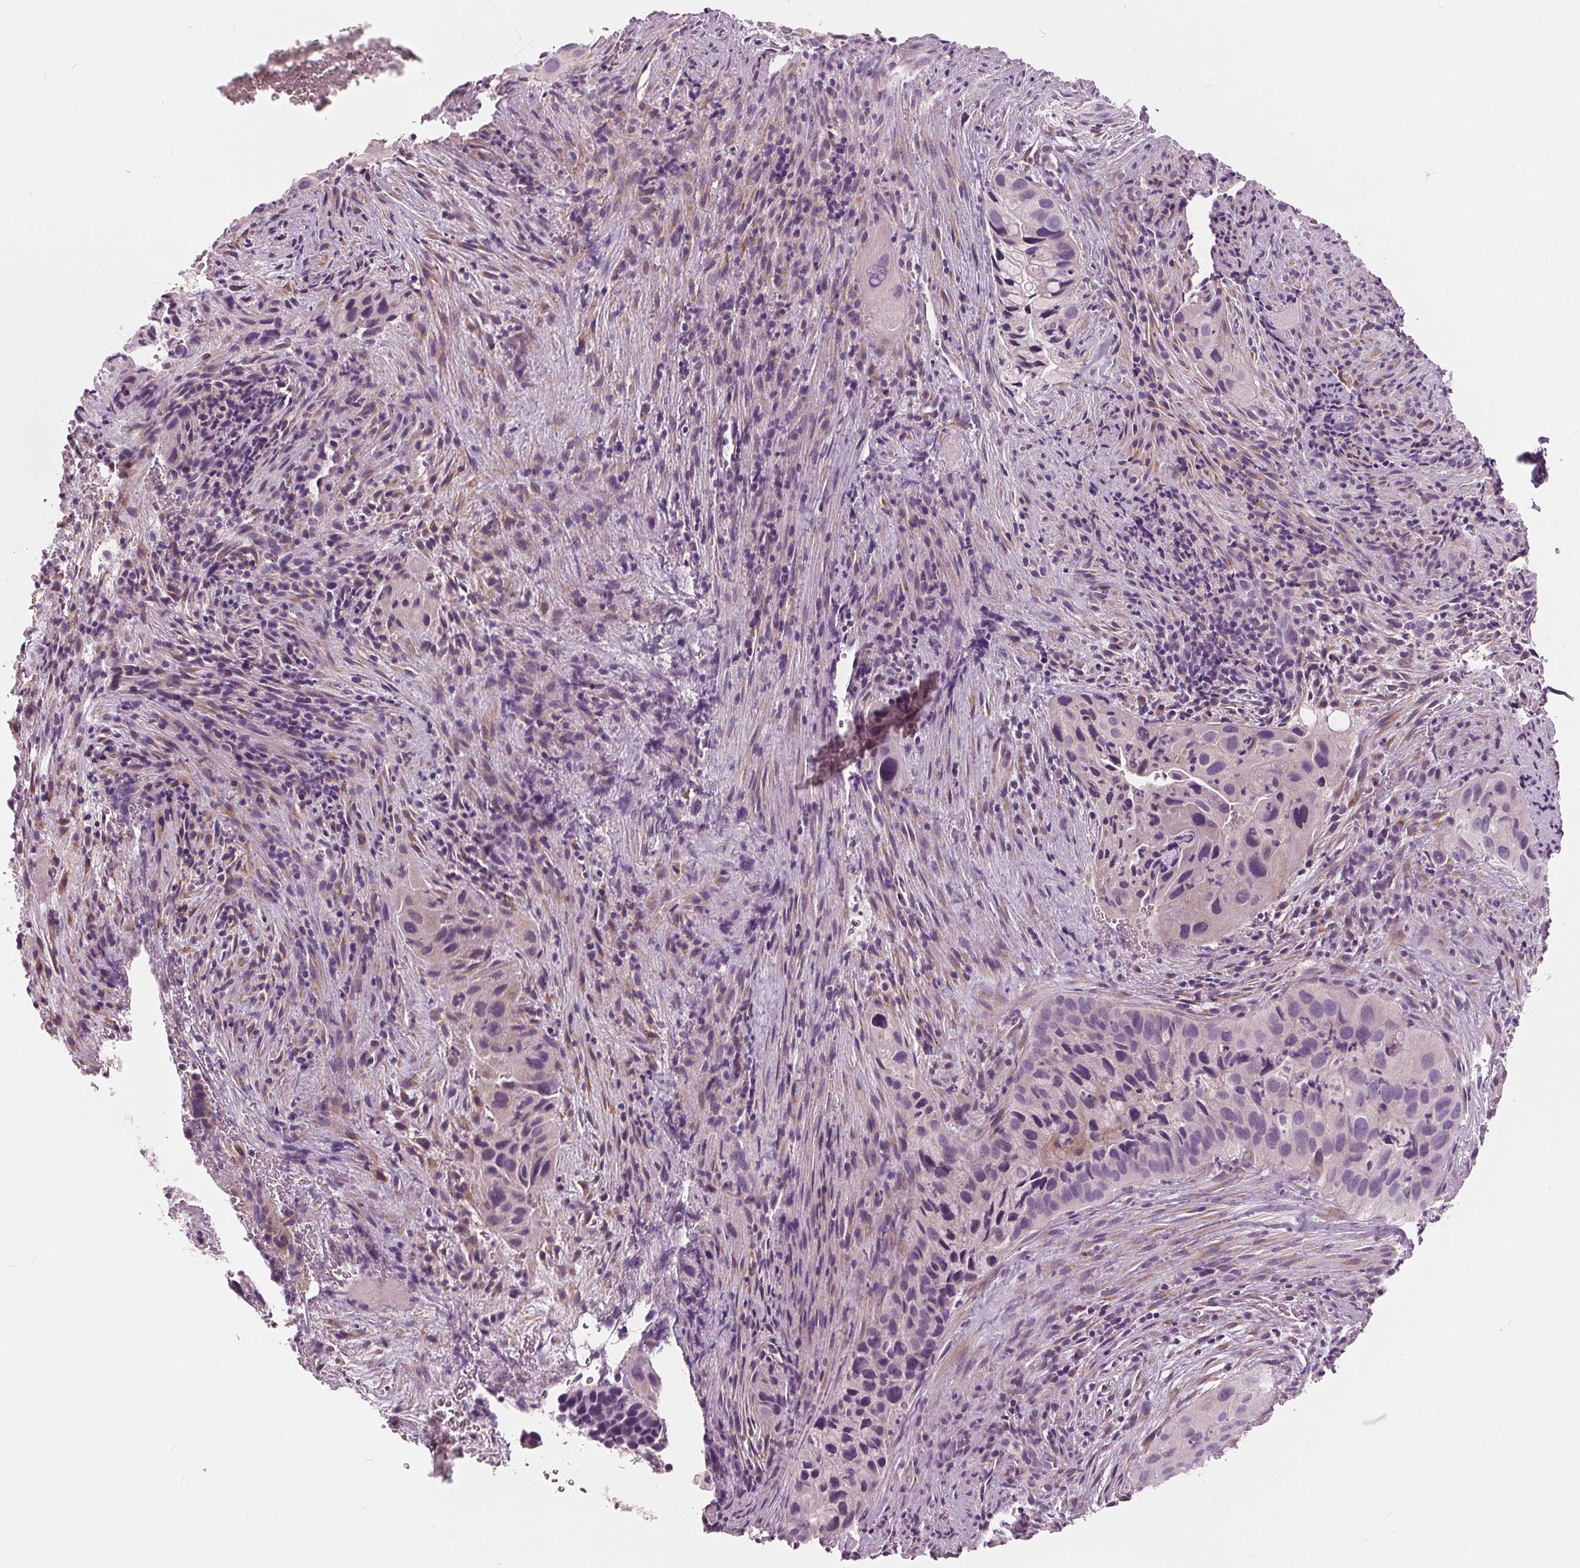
{"staining": {"intensity": "negative", "quantity": "none", "location": "none"}, "tissue": "cervical cancer", "cell_type": "Tumor cells", "image_type": "cancer", "snomed": [{"axis": "morphology", "description": "Squamous cell carcinoma, NOS"}, {"axis": "topography", "description": "Cervix"}], "caption": "Micrograph shows no protein expression in tumor cells of cervical squamous cell carcinoma tissue.", "gene": "LHFPL7", "patient": {"sex": "female", "age": 38}}